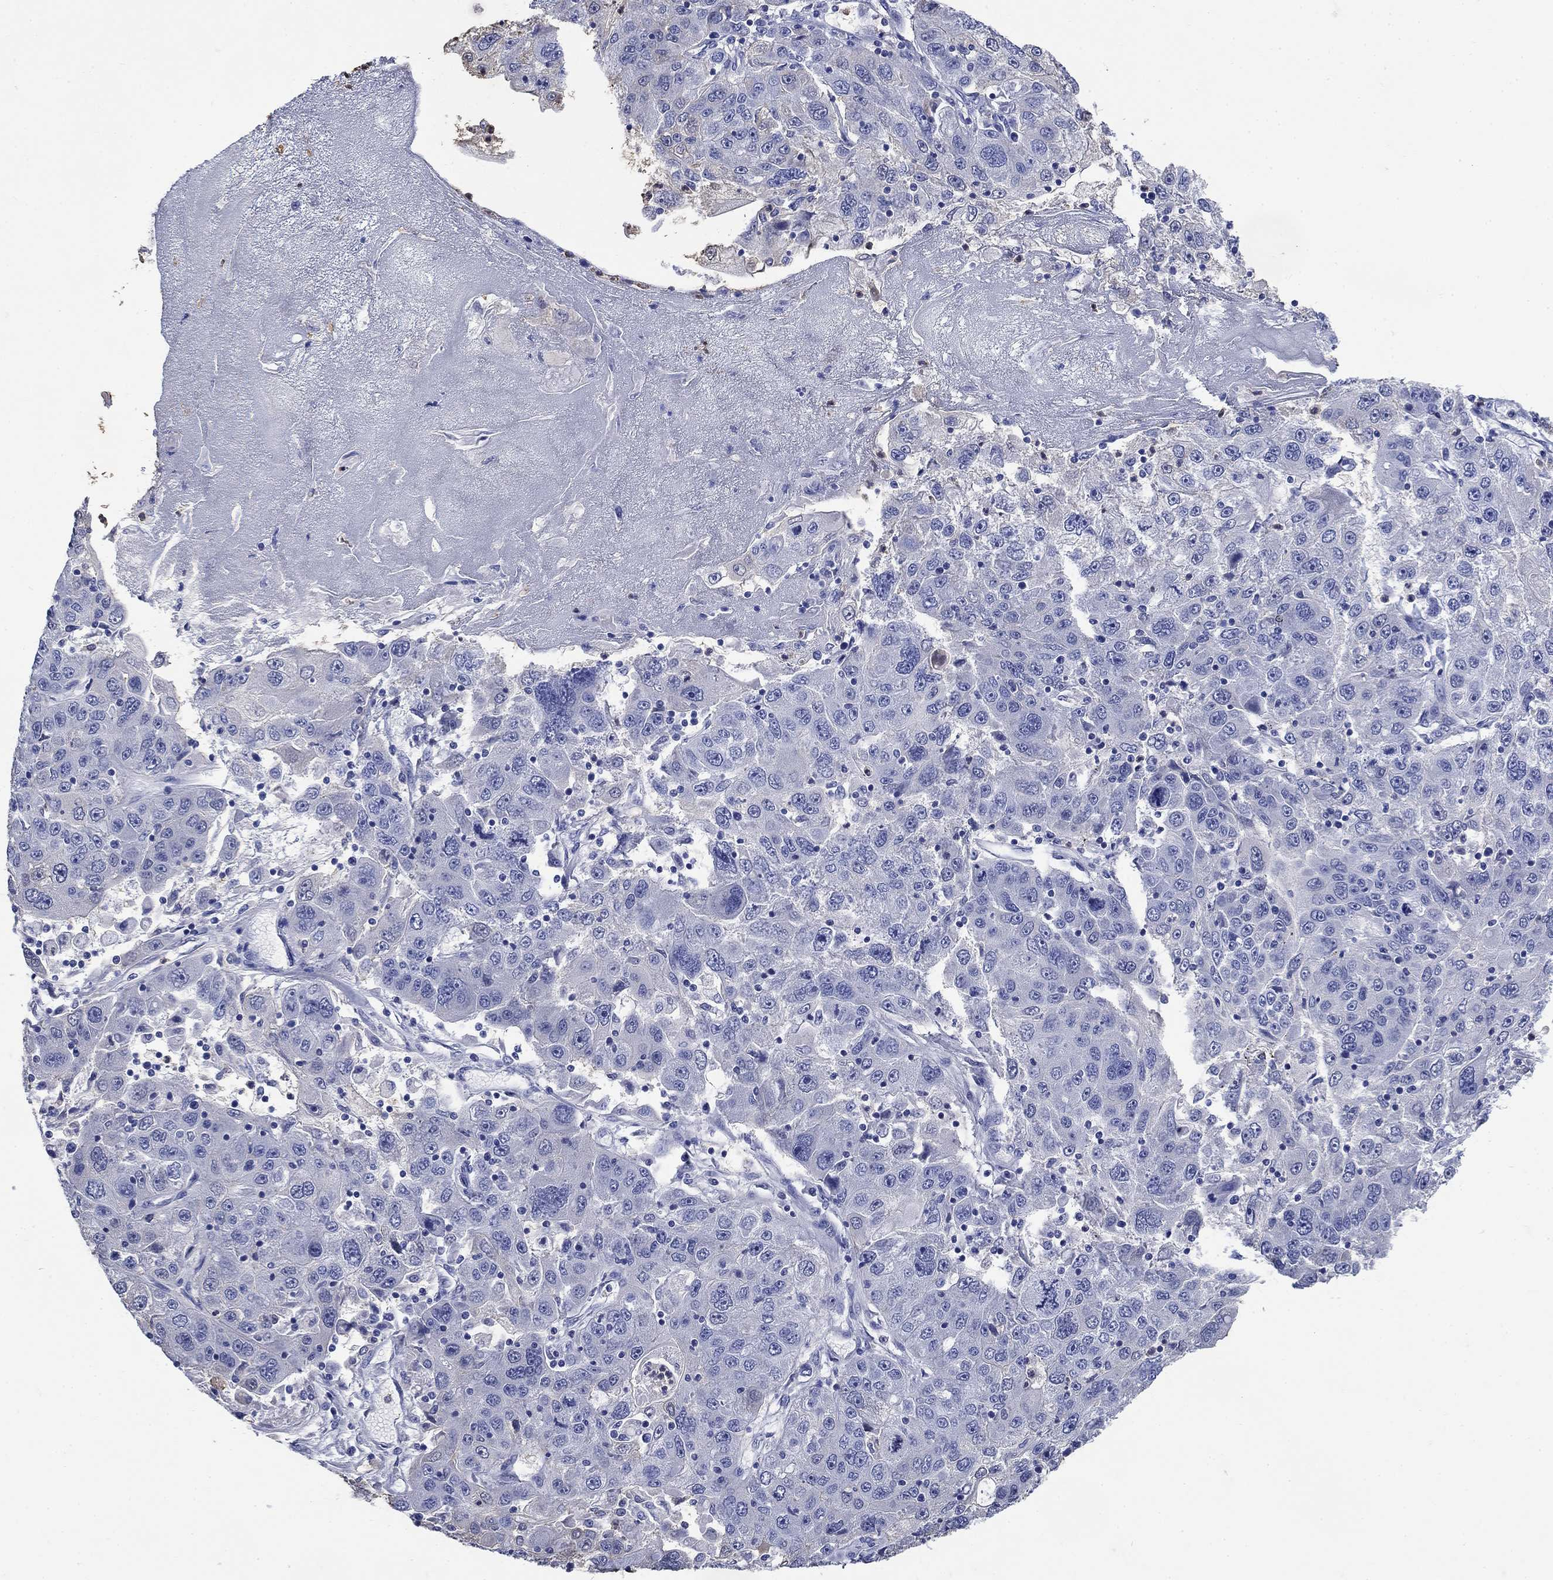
{"staining": {"intensity": "negative", "quantity": "none", "location": "none"}, "tissue": "stomach cancer", "cell_type": "Tumor cells", "image_type": "cancer", "snomed": [{"axis": "morphology", "description": "Adenocarcinoma, NOS"}, {"axis": "topography", "description": "Stomach"}], "caption": "A high-resolution image shows IHC staining of adenocarcinoma (stomach), which shows no significant staining in tumor cells. (DAB IHC, high magnification).", "gene": "TFR2", "patient": {"sex": "male", "age": 56}}